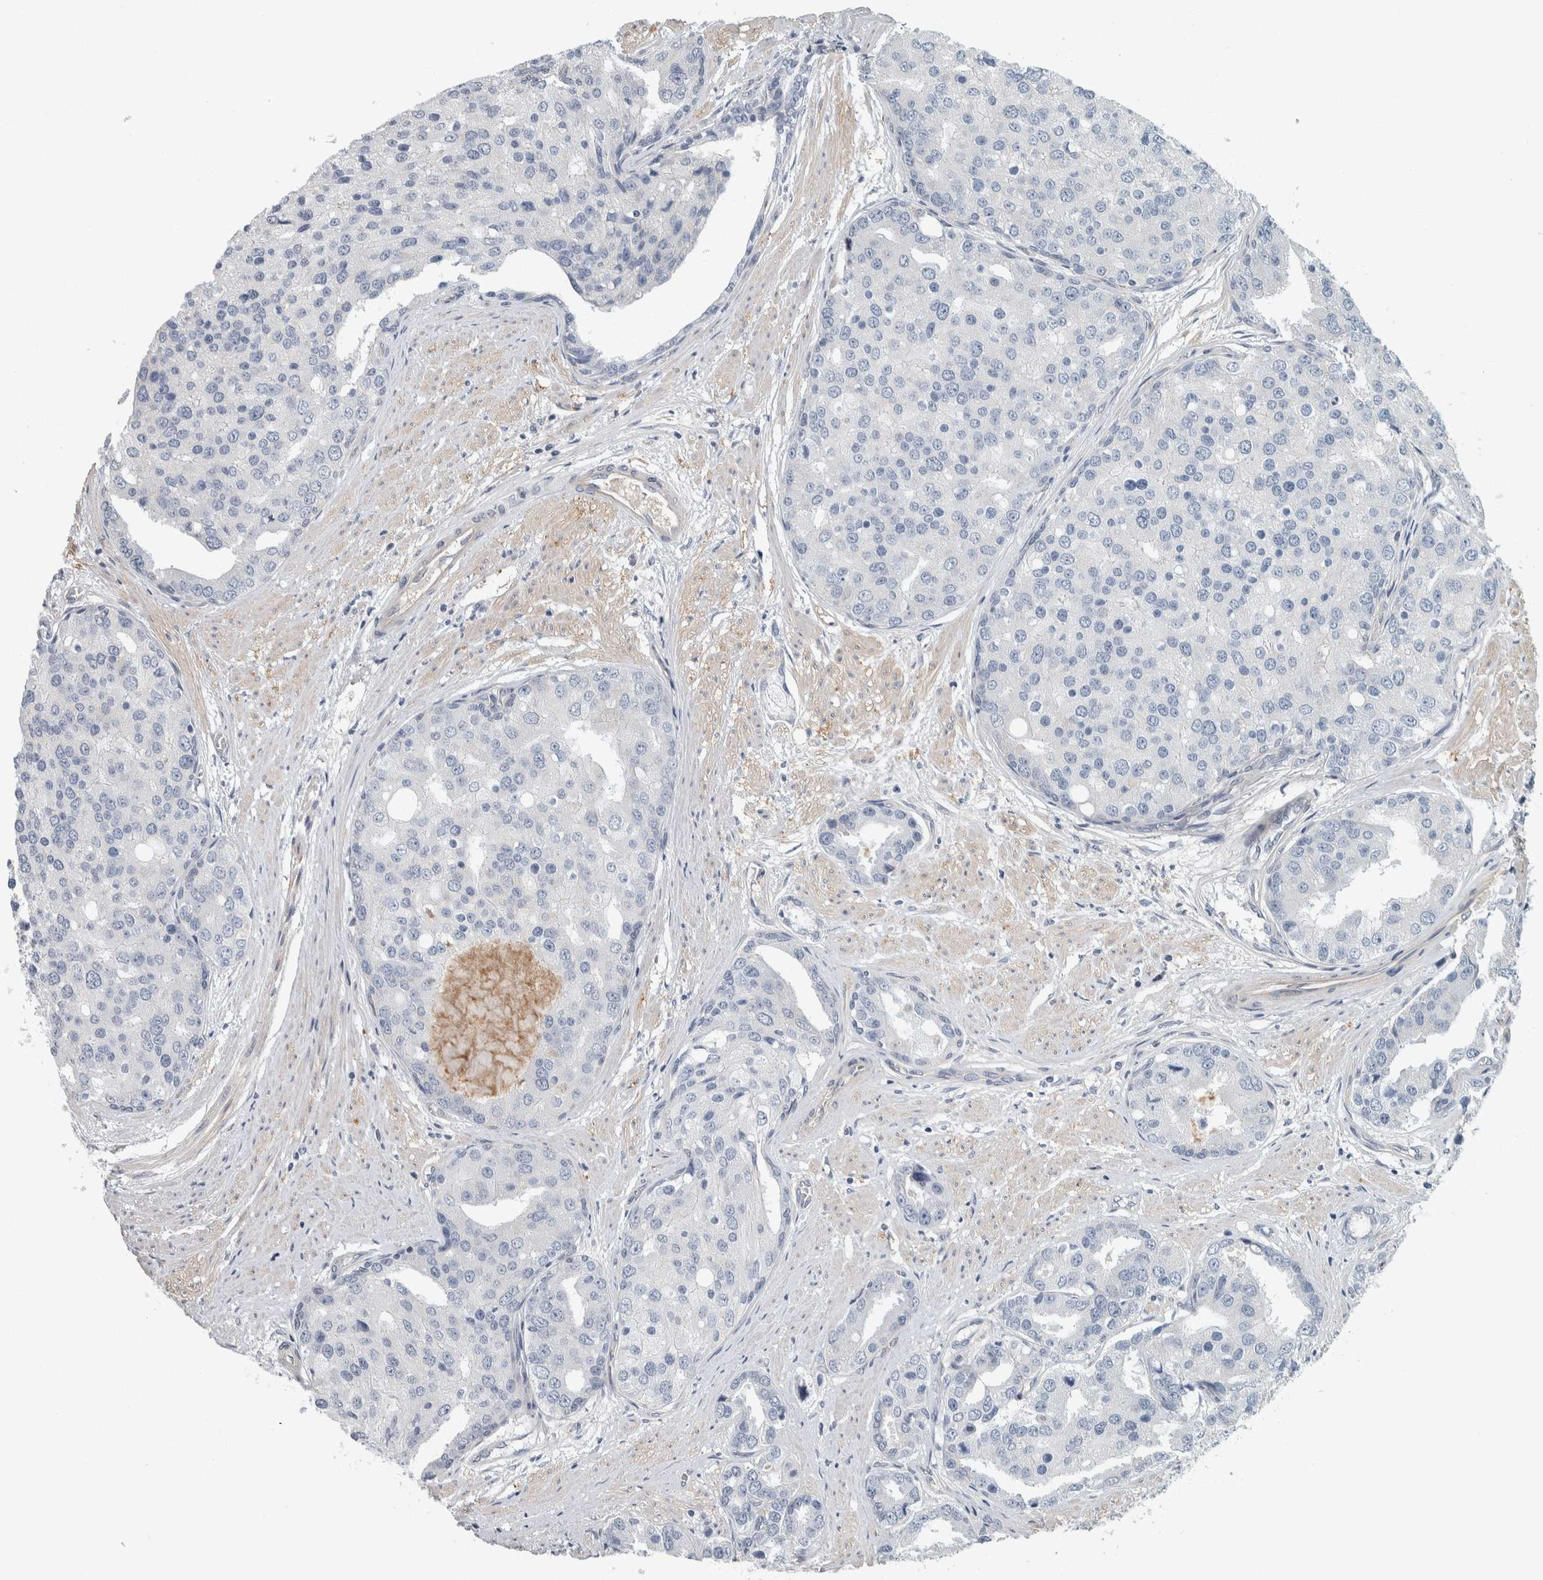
{"staining": {"intensity": "negative", "quantity": "none", "location": "none"}, "tissue": "prostate cancer", "cell_type": "Tumor cells", "image_type": "cancer", "snomed": [{"axis": "morphology", "description": "Adenocarcinoma, High grade"}, {"axis": "topography", "description": "Prostate"}], "caption": "IHC photomicrograph of human prostate adenocarcinoma (high-grade) stained for a protein (brown), which shows no expression in tumor cells.", "gene": "KCNJ3", "patient": {"sex": "male", "age": 50}}